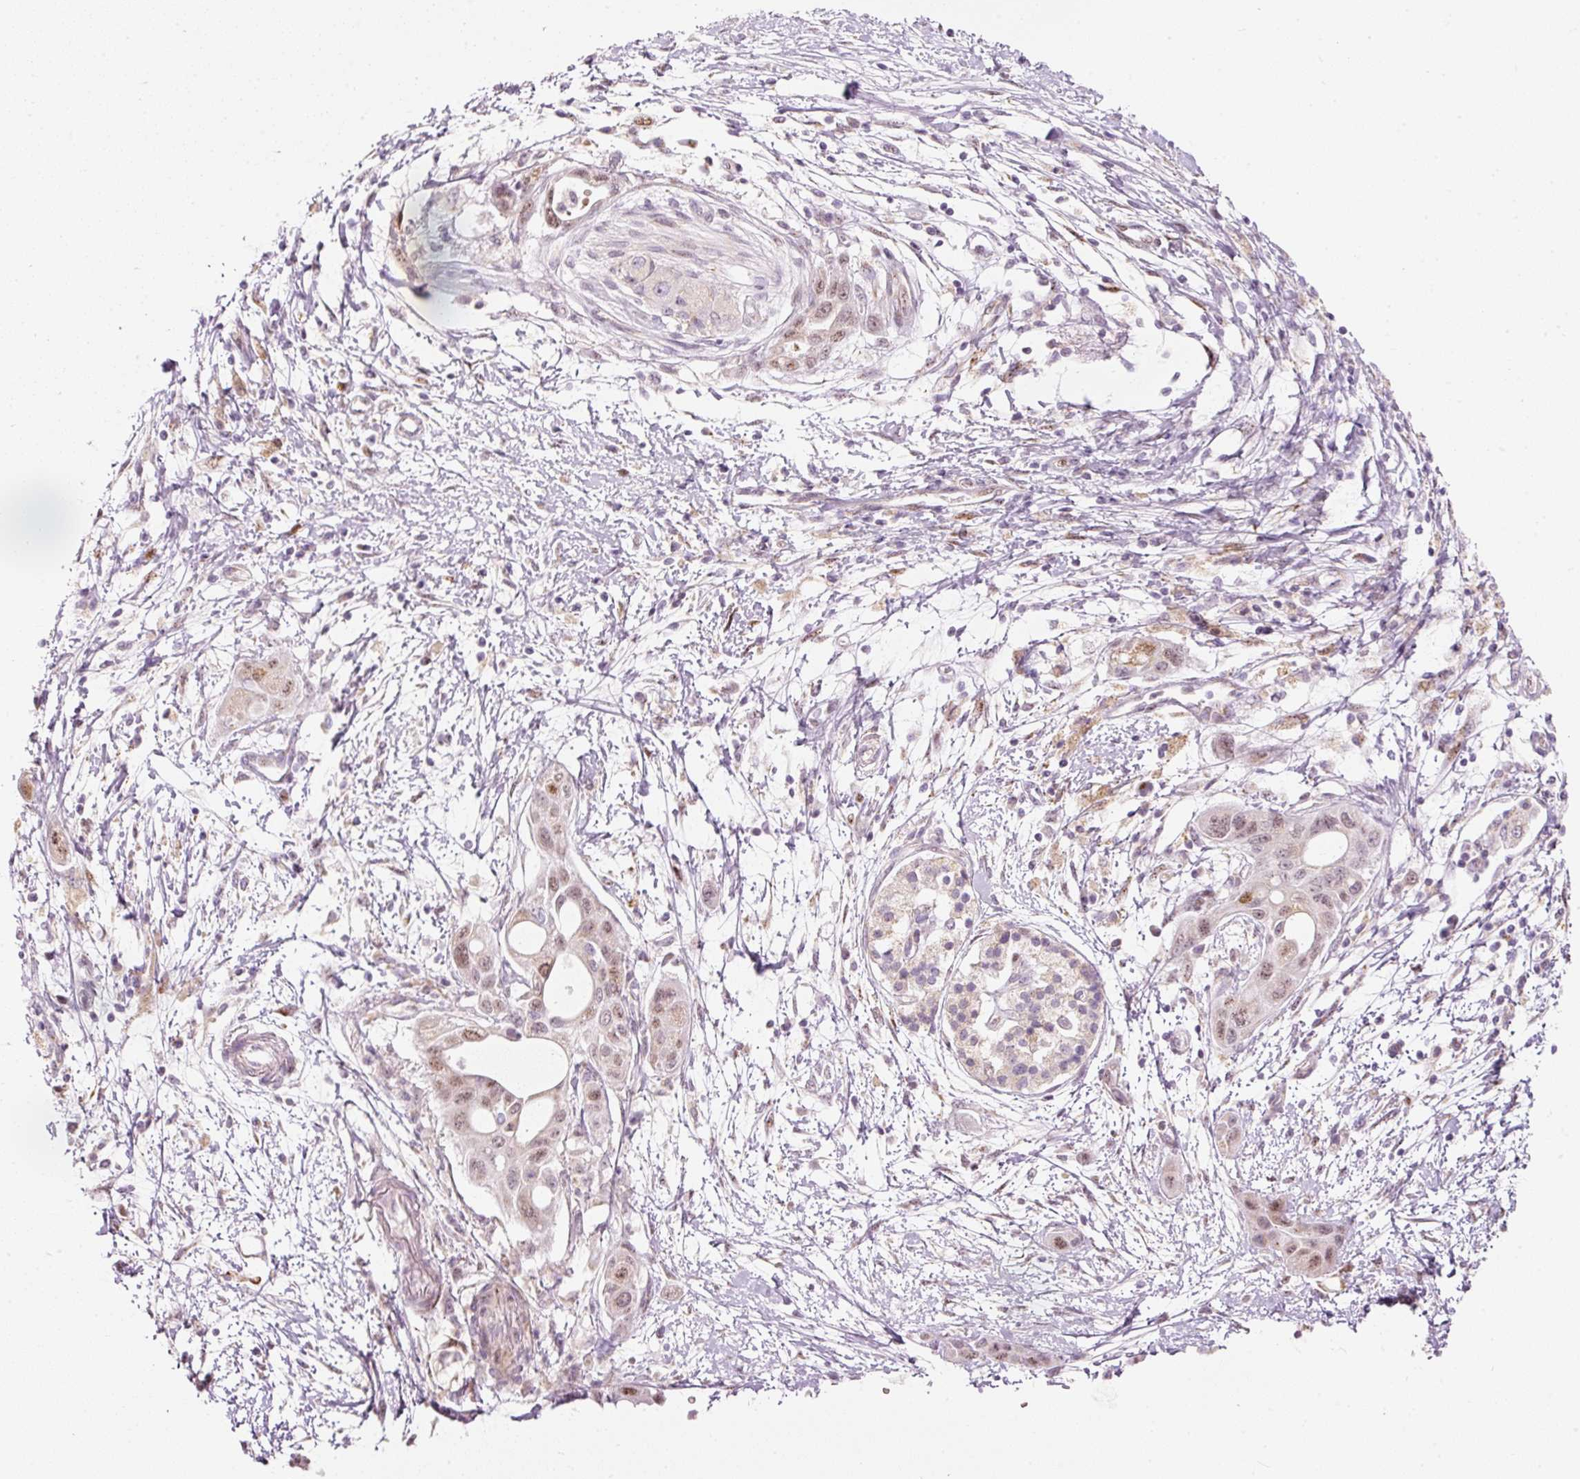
{"staining": {"intensity": "moderate", "quantity": "25%-75%", "location": "nuclear"}, "tissue": "pancreatic cancer", "cell_type": "Tumor cells", "image_type": "cancer", "snomed": [{"axis": "morphology", "description": "Adenocarcinoma, NOS"}, {"axis": "topography", "description": "Pancreas"}], "caption": "Human pancreatic cancer (adenocarcinoma) stained with a brown dye reveals moderate nuclear positive staining in about 25%-75% of tumor cells.", "gene": "RNF39", "patient": {"sex": "male", "age": 68}}